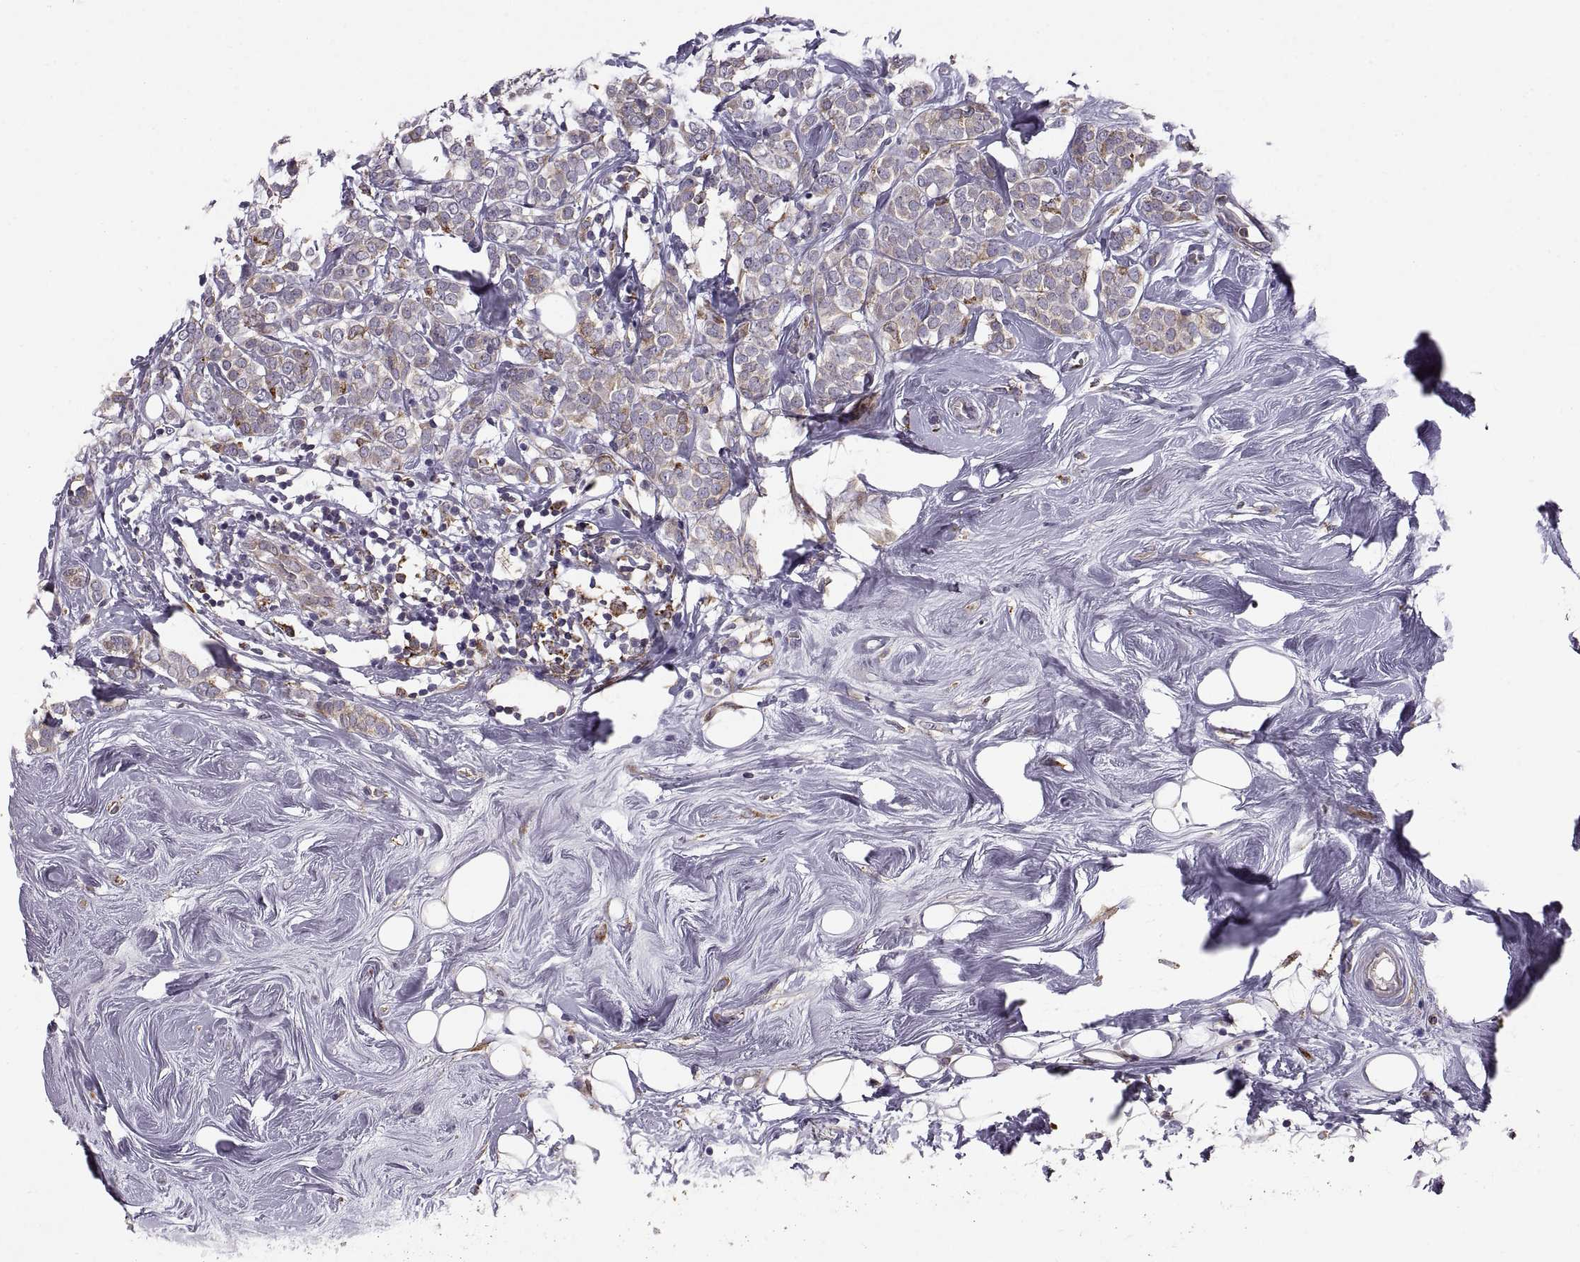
{"staining": {"intensity": "moderate", "quantity": "<25%", "location": "cytoplasmic/membranous"}, "tissue": "breast cancer", "cell_type": "Tumor cells", "image_type": "cancer", "snomed": [{"axis": "morphology", "description": "Lobular carcinoma"}, {"axis": "topography", "description": "Breast"}], "caption": "This image displays IHC staining of breast cancer (lobular carcinoma), with low moderate cytoplasmic/membranous positivity in approximately <25% of tumor cells.", "gene": "PLEKHB2", "patient": {"sex": "female", "age": 49}}